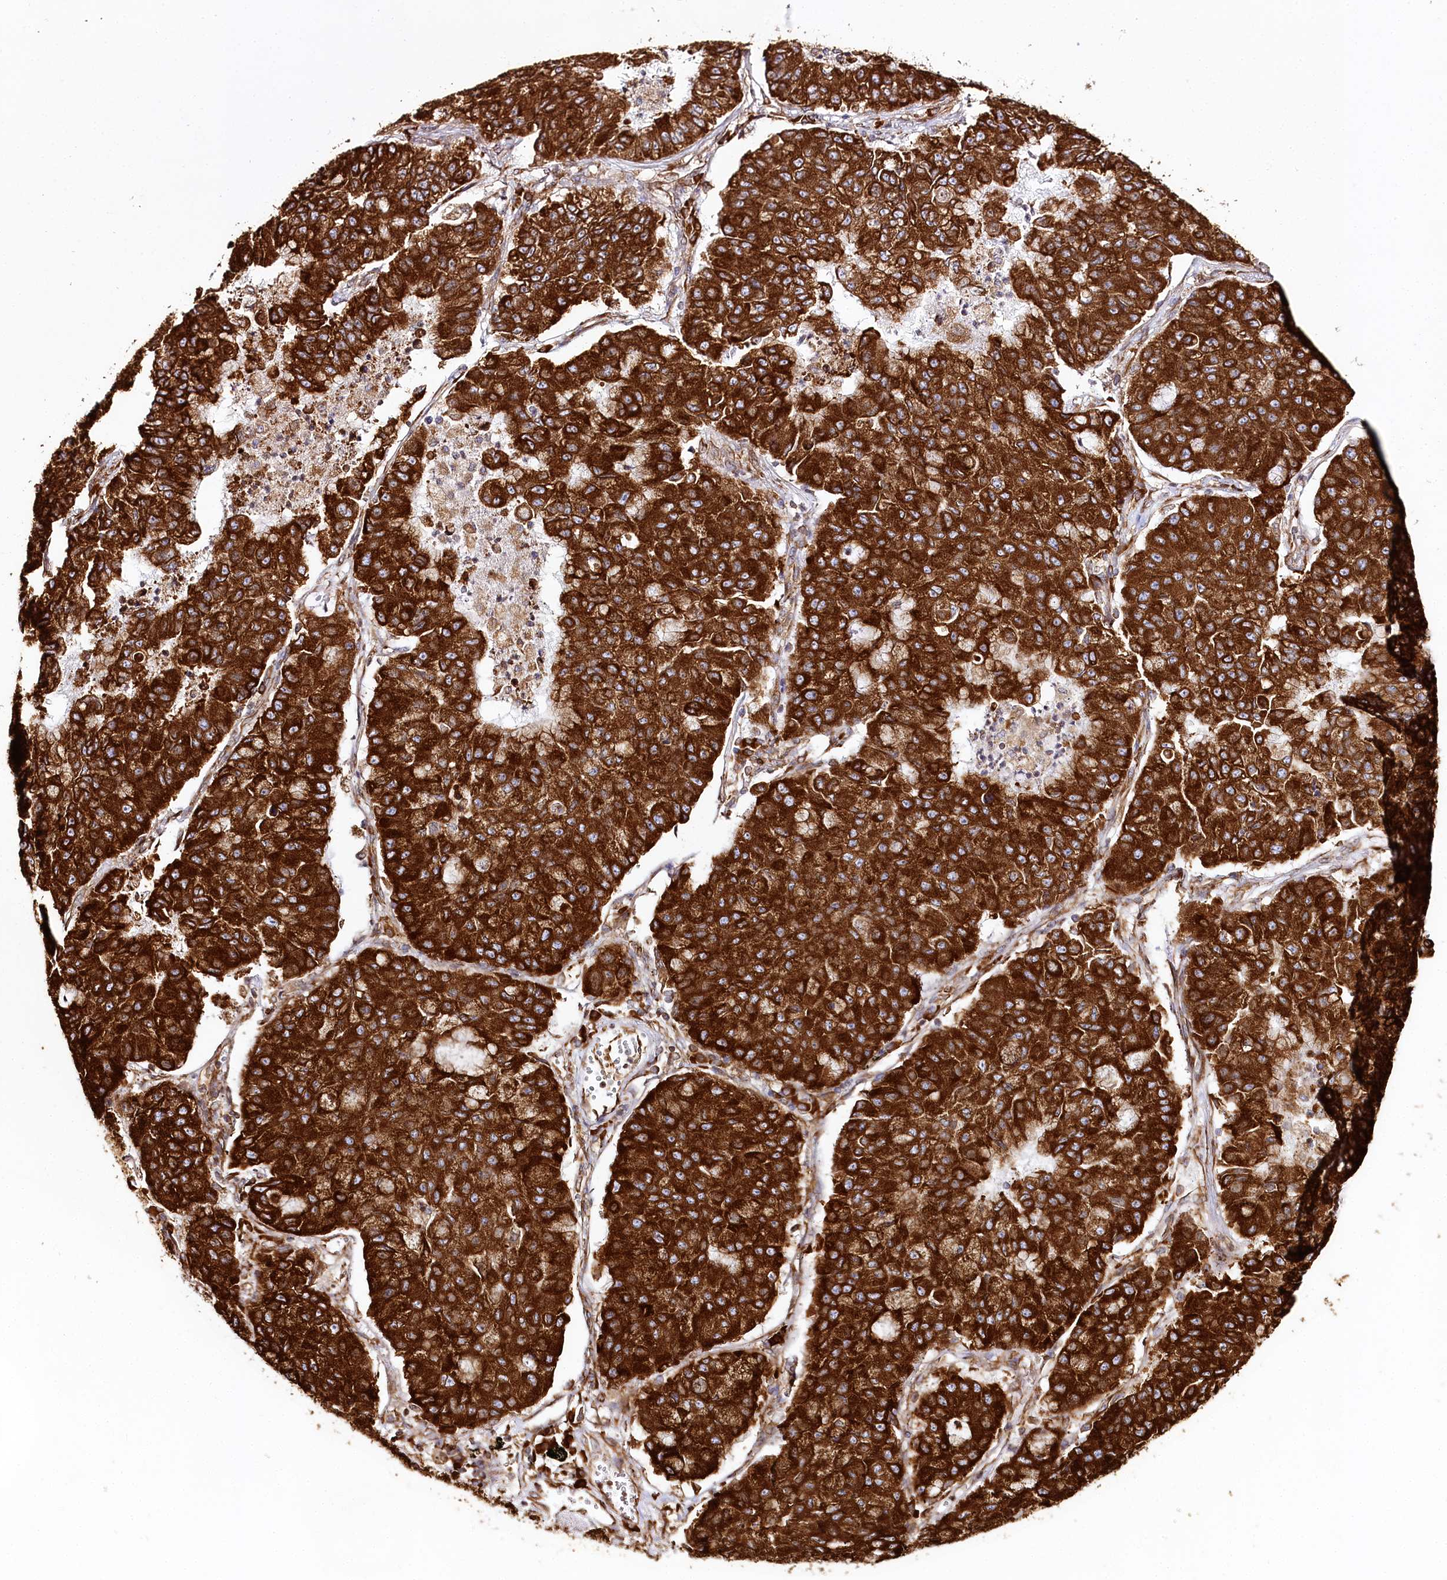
{"staining": {"intensity": "strong", "quantity": ">75%", "location": "cytoplasmic/membranous"}, "tissue": "lung cancer", "cell_type": "Tumor cells", "image_type": "cancer", "snomed": [{"axis": "morphology", "description": "Squamous cell carcinoma, NOS"}, {"axis": "topography", "description": "Lung"}], "caption": "The histopathology image shows immunohistochemical staining of lung cancer (squamous cell carcinoma). There is strong cytoplasmic/membranous expression is seen in about >75% of tumor cells.", "gene": "CNPY2", "patient": {"sex": "male", "age": 74}}